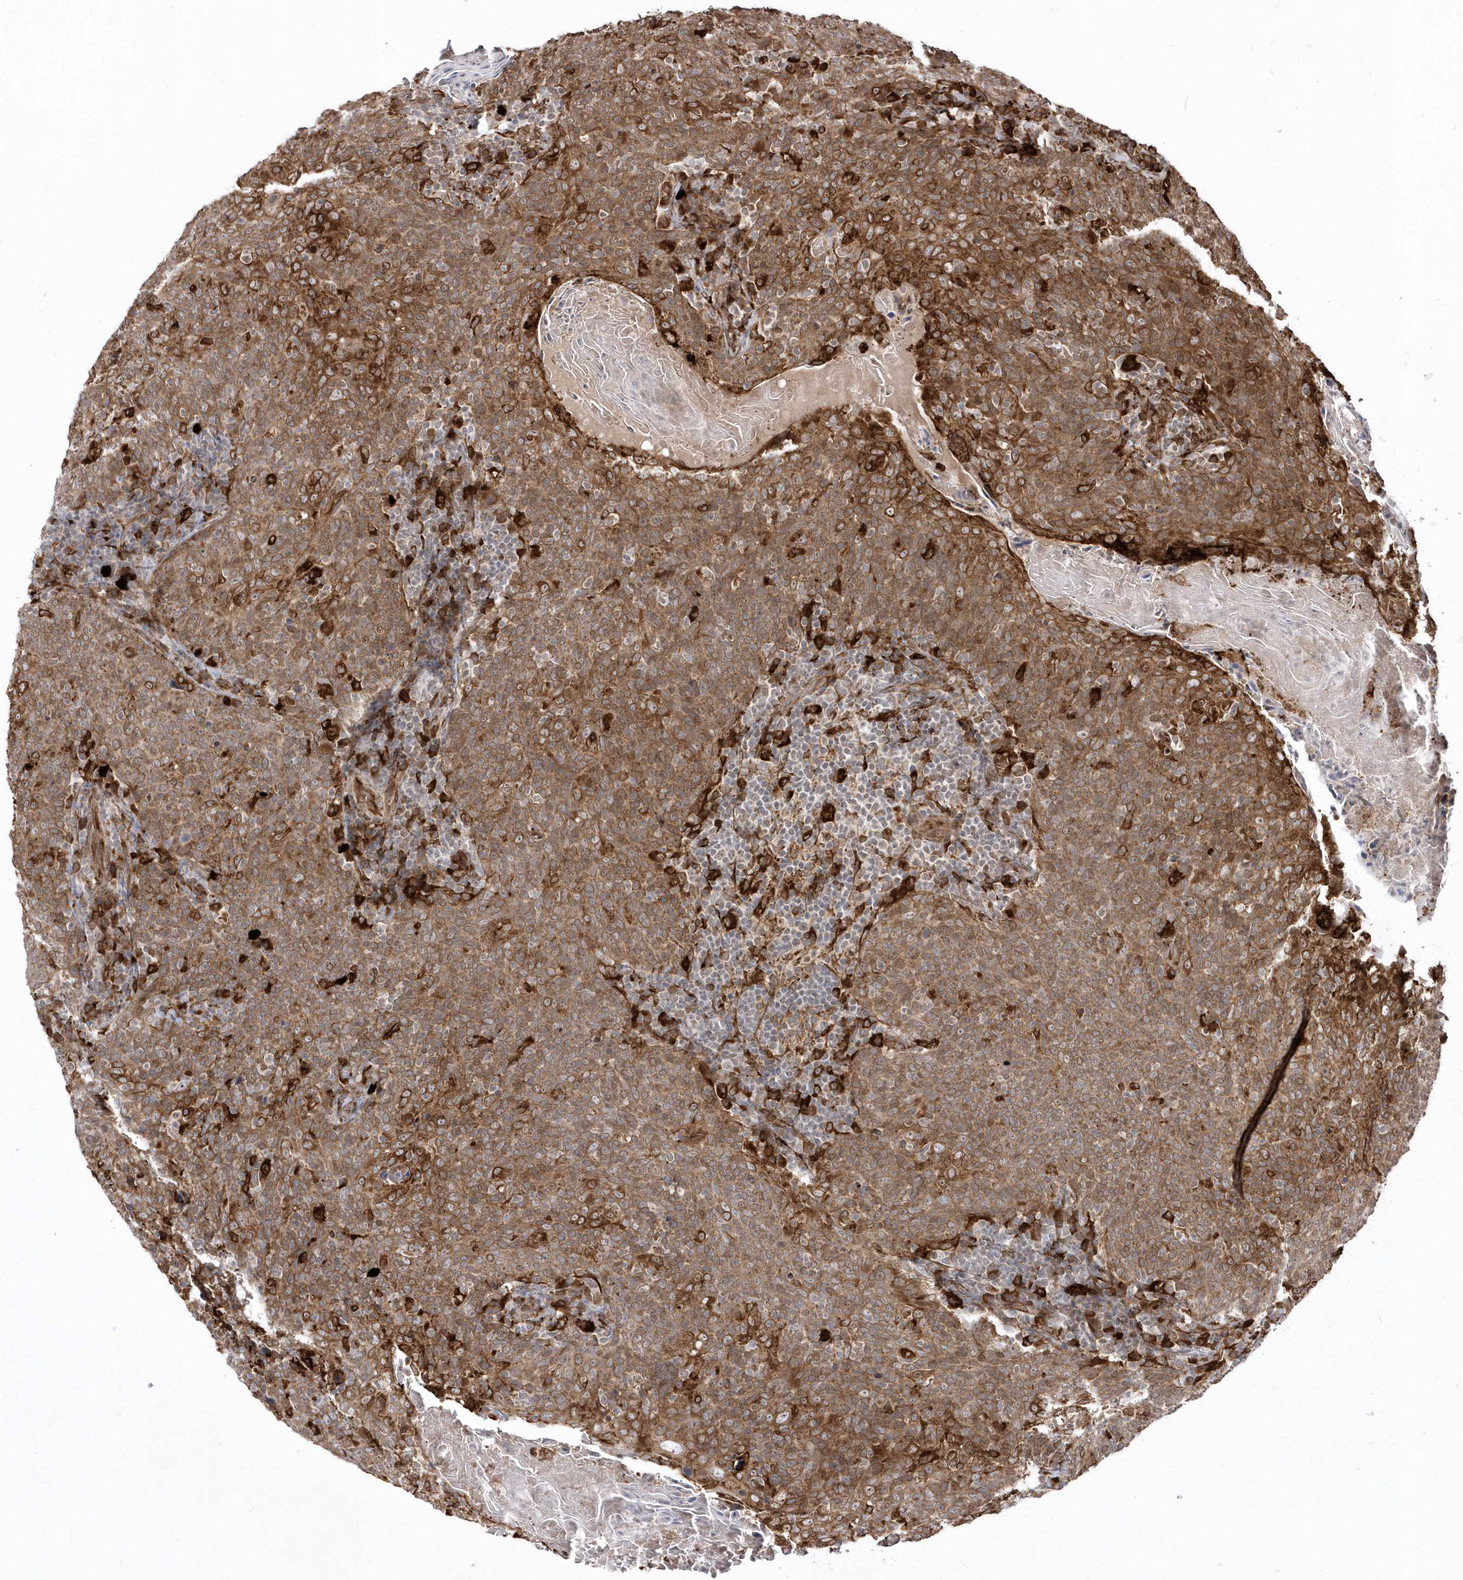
{"staining": {"intensity": "moderate", "quantity": ">75%", "location": "cytoplasmic/membranous"}, "tissue": "head and neck cancer", "cell_type": "Tumor cells", "image_type": "cancer", "snomed": [{"axis": "morphology", "description": "Squamous cell carcinoma, NOS"}, {"axis": "morphology", "description": "Squamous cell carcinoma, metastatic, NOS"}, {"axis": "topography", "description": "Lymph node"}, {"axis": "topography", "description": "Head-Neck"}], "caption": "This histopathology image displays IHC staining of human head and neck cancer (squamous cell carcinoma), with medium moderate cytoplasmic/membranous expression in approximately >75% of tumor cells.", "gene": "EPC2", "patient": {"sex": "male", "age": 62}}